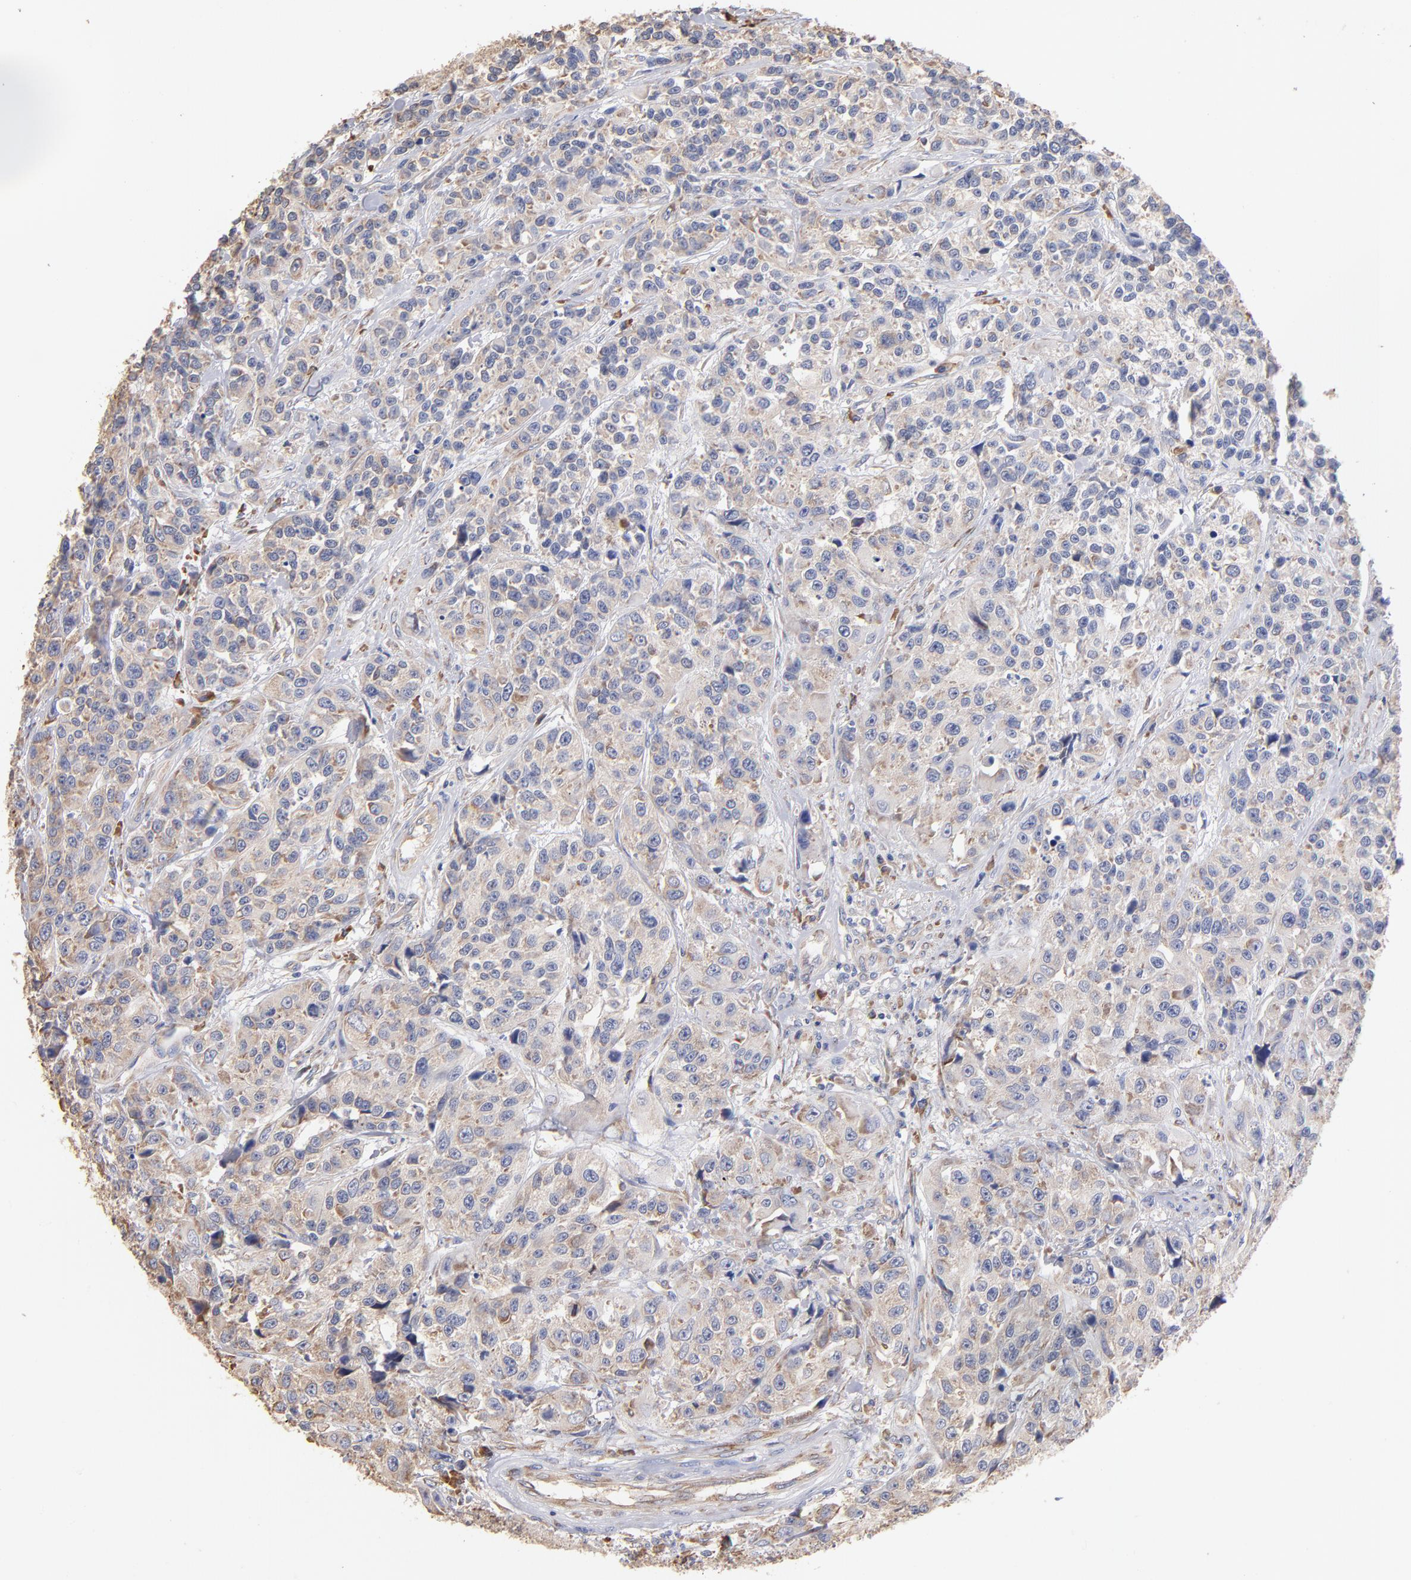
{"staining": {"intensity": "weak", "quantity": "<25%", "location": "cytoplasmic/membranous"}, "tissue": "urothelial cancer", "cell_type": "Tumor cells", "image_type": "cancer", "snomed": [{"axis": "morphology", "description": "Urothelial carcinoma, High grade"}, {"axis": "topography", "description": "Urinary bladder"}], "caption": "This is a photomicrograph of immunohistochemistry (IHC) staining of urothelial carcinoma (high-grade), which shows no expression in tumor cells.", "gene": "RPL9", "patient": {"sex": "female", "age": 81}}